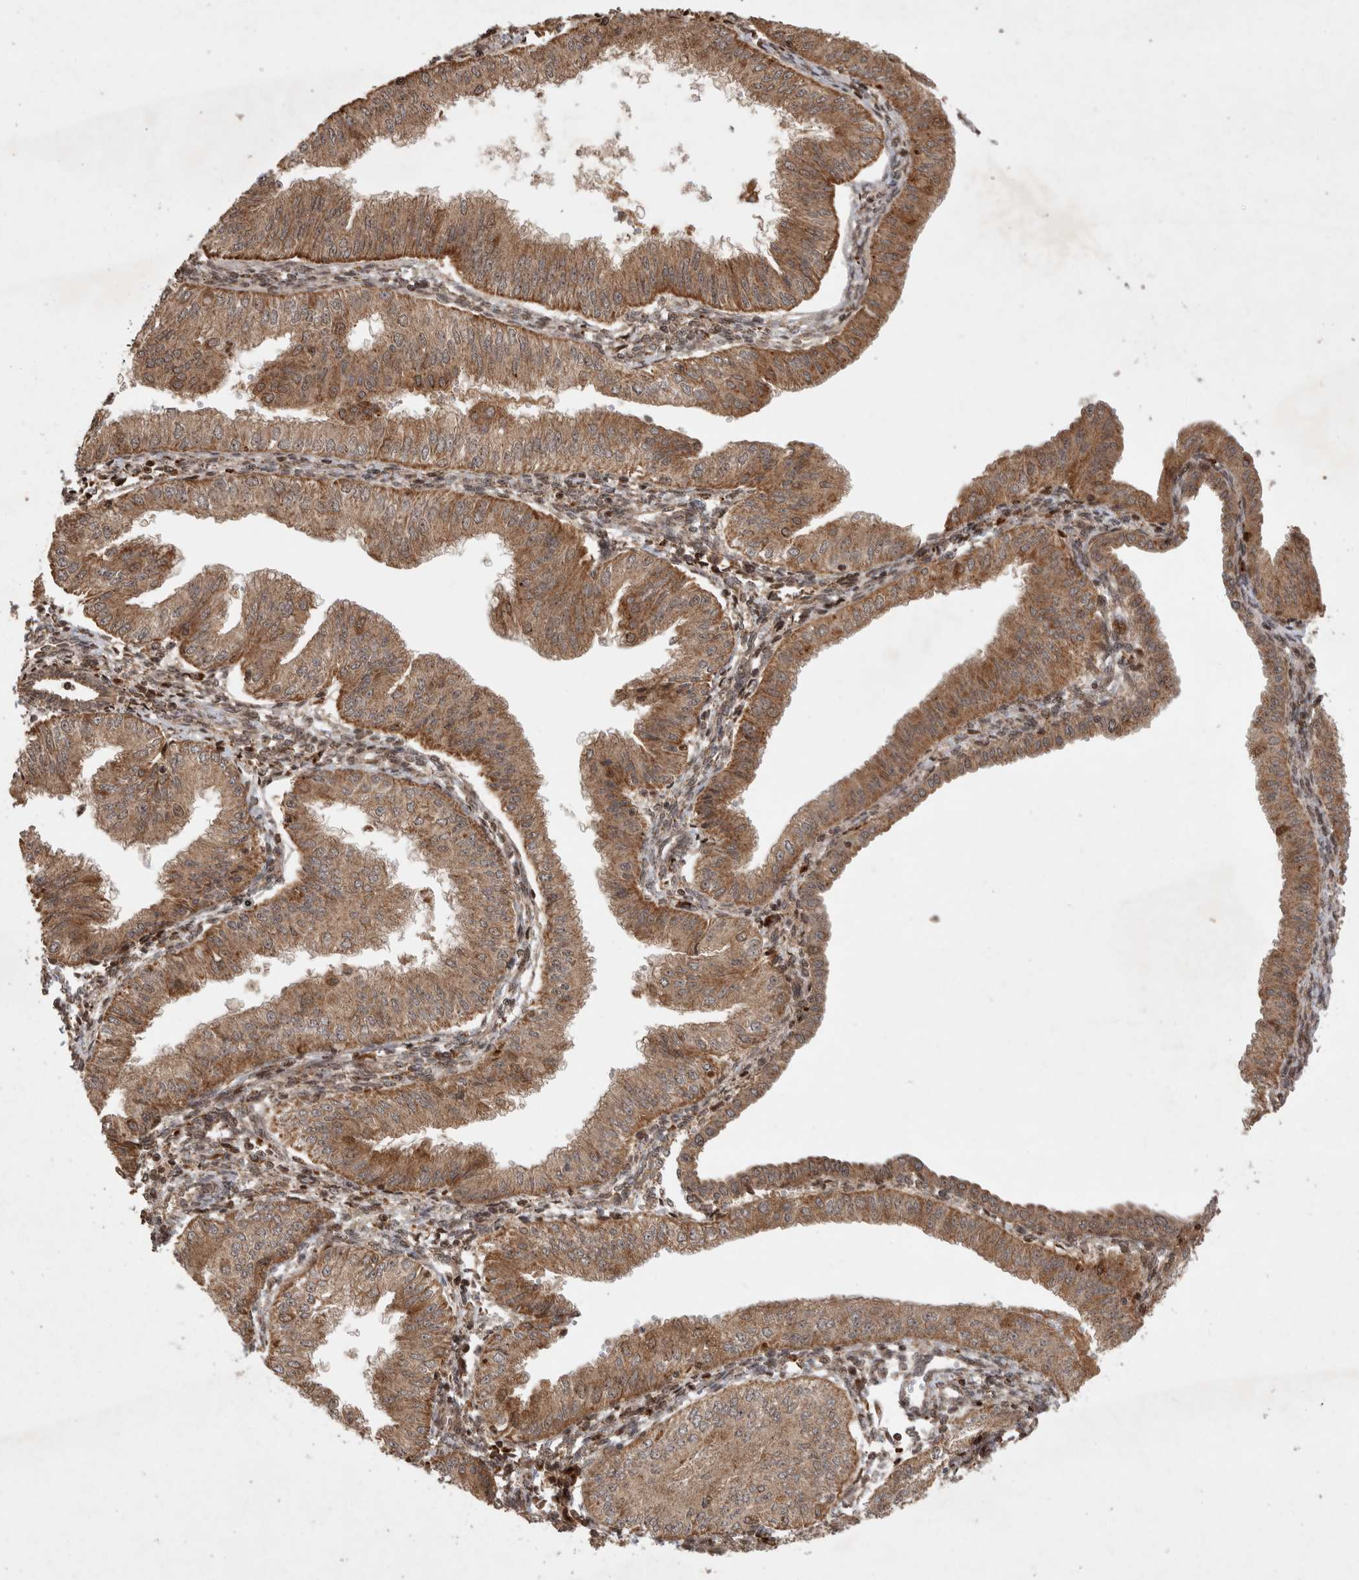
{"staining": {"intensity": "moderate", "quantity": ">75%", "location": "cytoplasmic/membranous"}, "tissue": "endometrial cancer", "cell_type": "Tumor cells", "image_type": "cancer", "snomed": [{"axis": "morphology", "description": "Normal tissue, NOS"}, {"axis": "morphology", "description": "Adenocarcinoma, NOS"}, {"axis": "topography", "description": "Endometrium"}], "caption": "This micrograph exhibits immunohistochemistry (IHC) staining of human endometrial cancer, with medium moderate cytoplasmic/membranous positivity in about >75% of tumor cells.", "gene": "FAM221A", "patient": {"sex": "female", "age": 53}}